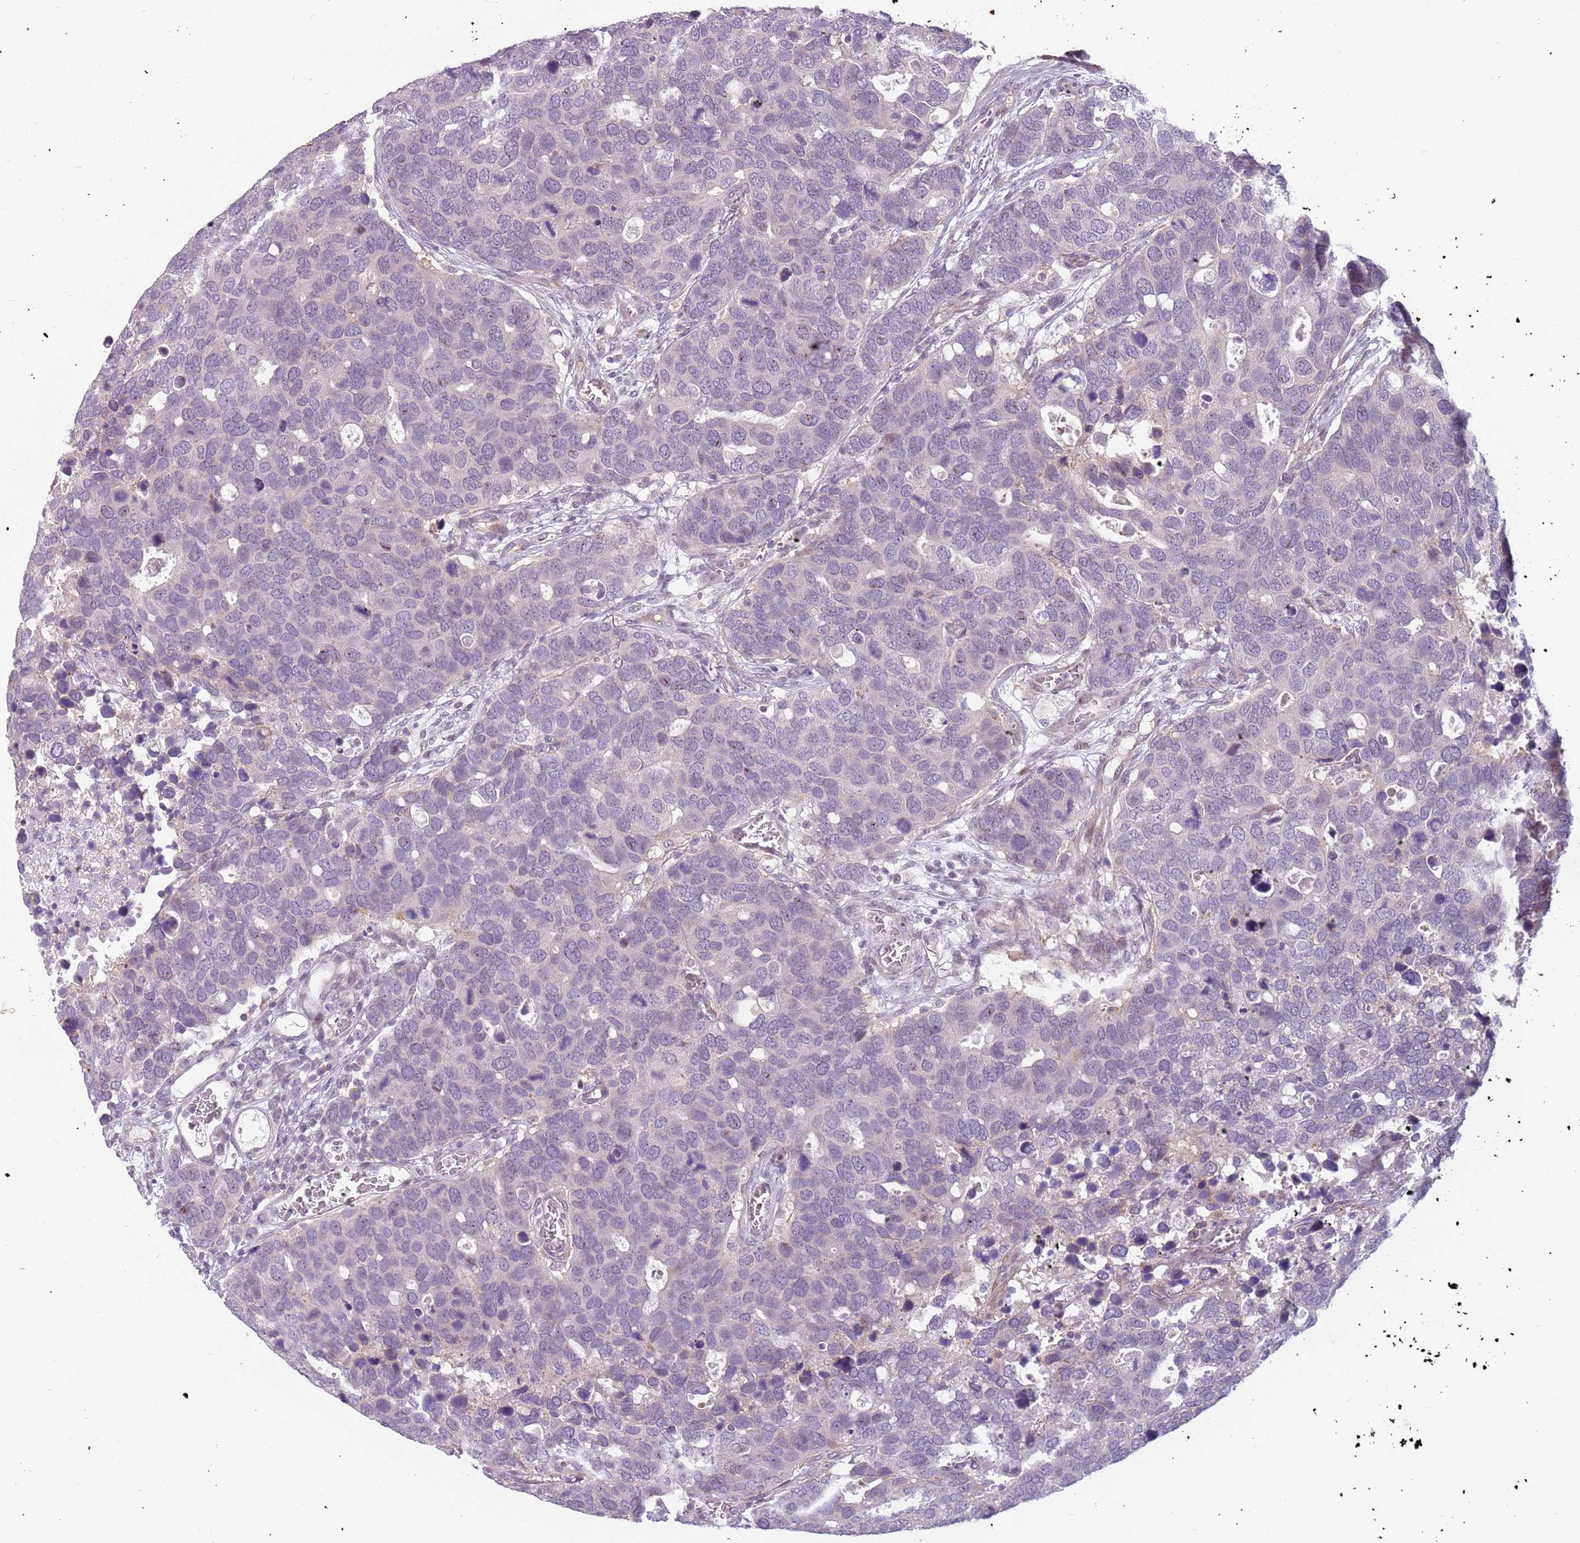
{"staining": {"intensity": "negative", "quantity": "none", "location": "none"}, "tissue": "breast cancer", "cell_type": "Tumor cells", "image_type": "cancer", "snomed": [{"axis": "morphology", "description": "Duct carcinoma"}, {"axis": "topography", "description": "Breast"}], "caption": "Breast cancer stained for a protein using IHC exhibits no expression tumor cells.", "gene": "DEFB116", "patient": {"sex": "female", "age": 83}}